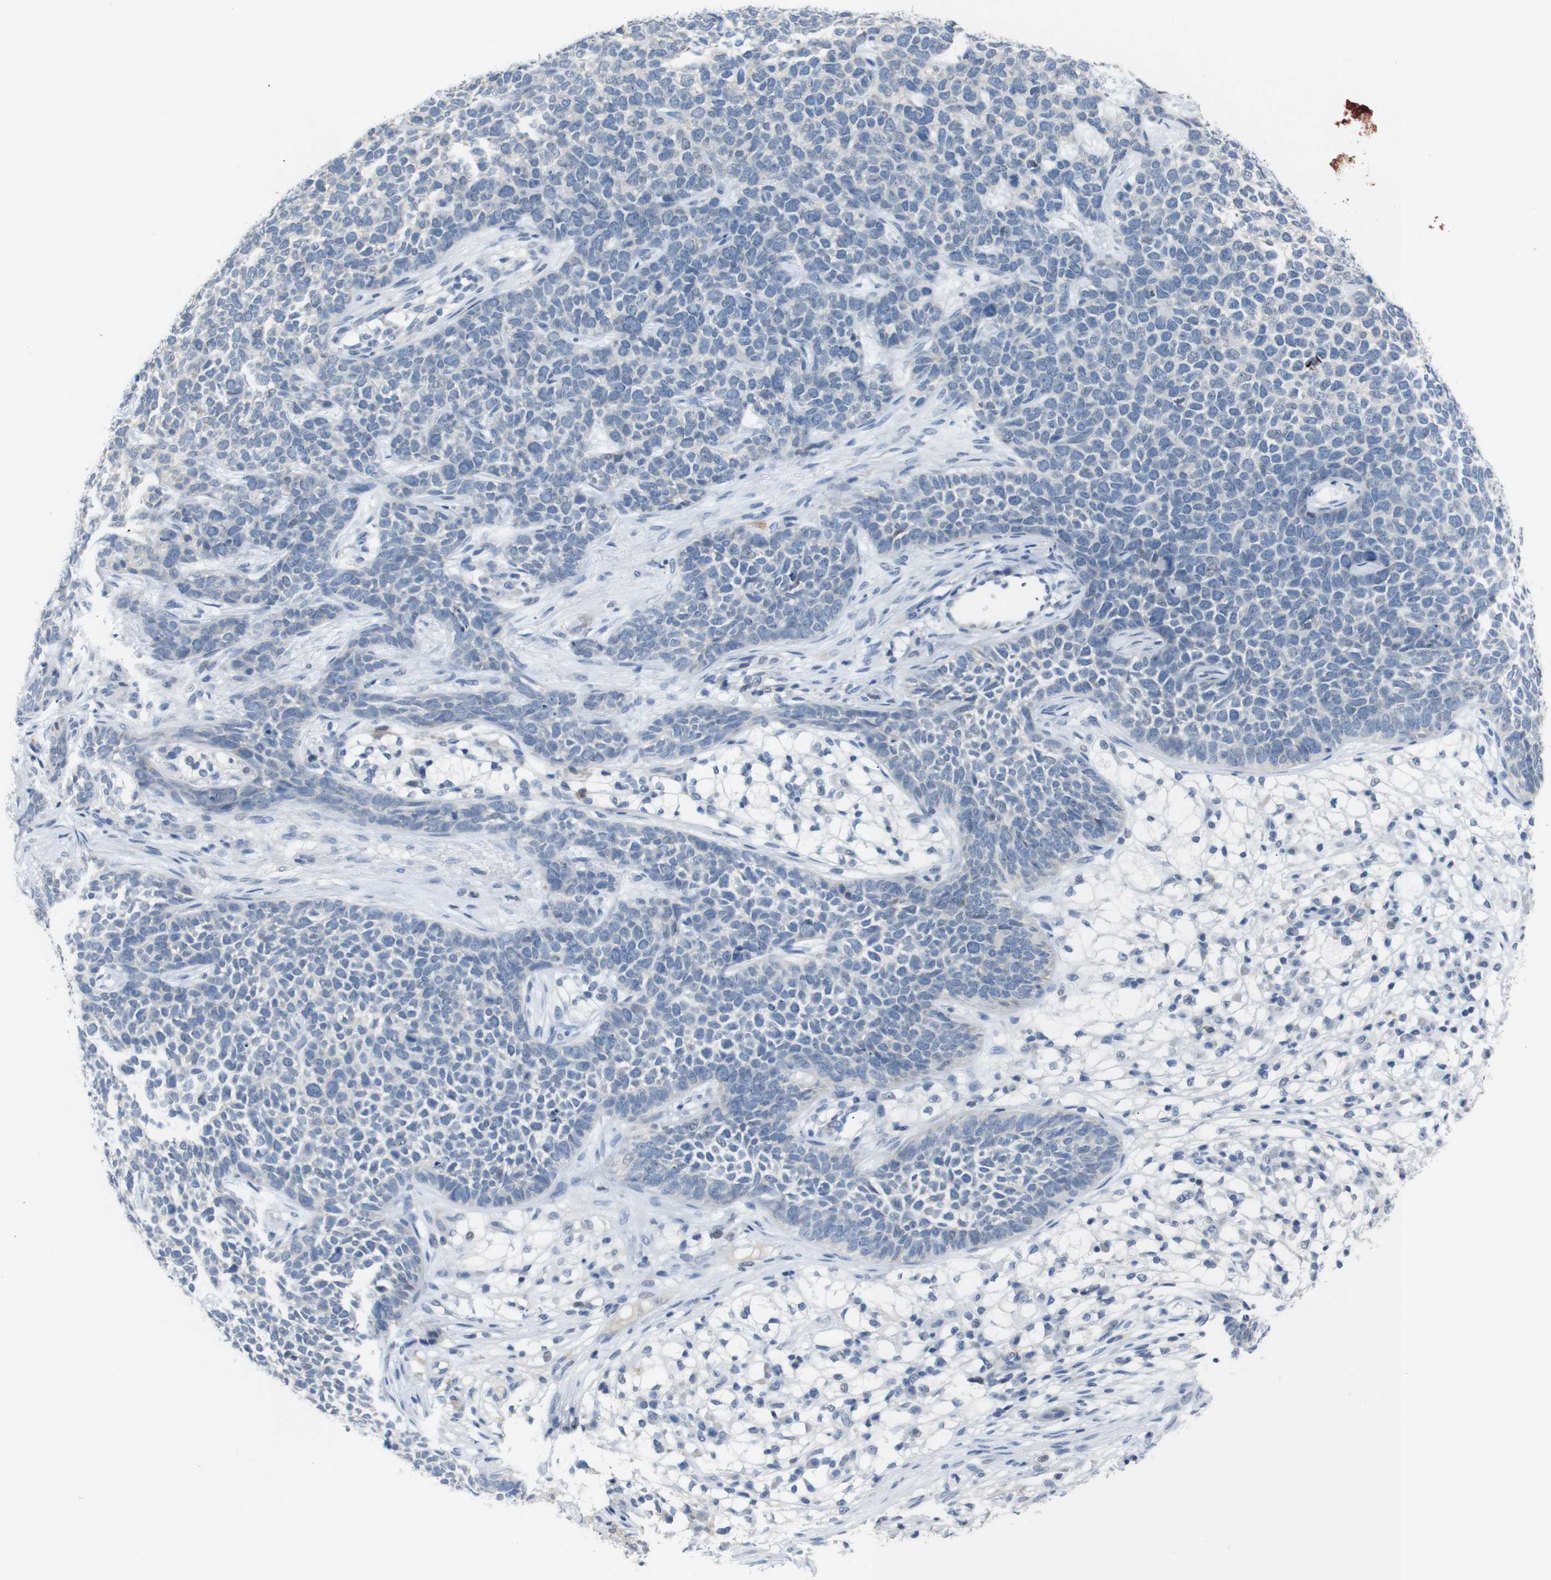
{"staining": {"intensity": "negative", "quantity": "none", "location": "none"}, "tissue": "skin cancer", "cell_type": "Tumor cells", "image_type": "cancer", "snomed": [{"axis": "morphology", "description": "Basal cell carcinoma"}, {"axis": "topography", "description": "Skin"}], "caption": "Immunohistochemistry micrograph of neoplastic tissue: skin cancer (basal cell carcinoma) stained with DAB demonstrates no significant protein positivity in tumor cells.", "gene": "CHRM5", "patient": {"sex": "female", "age": 84}}